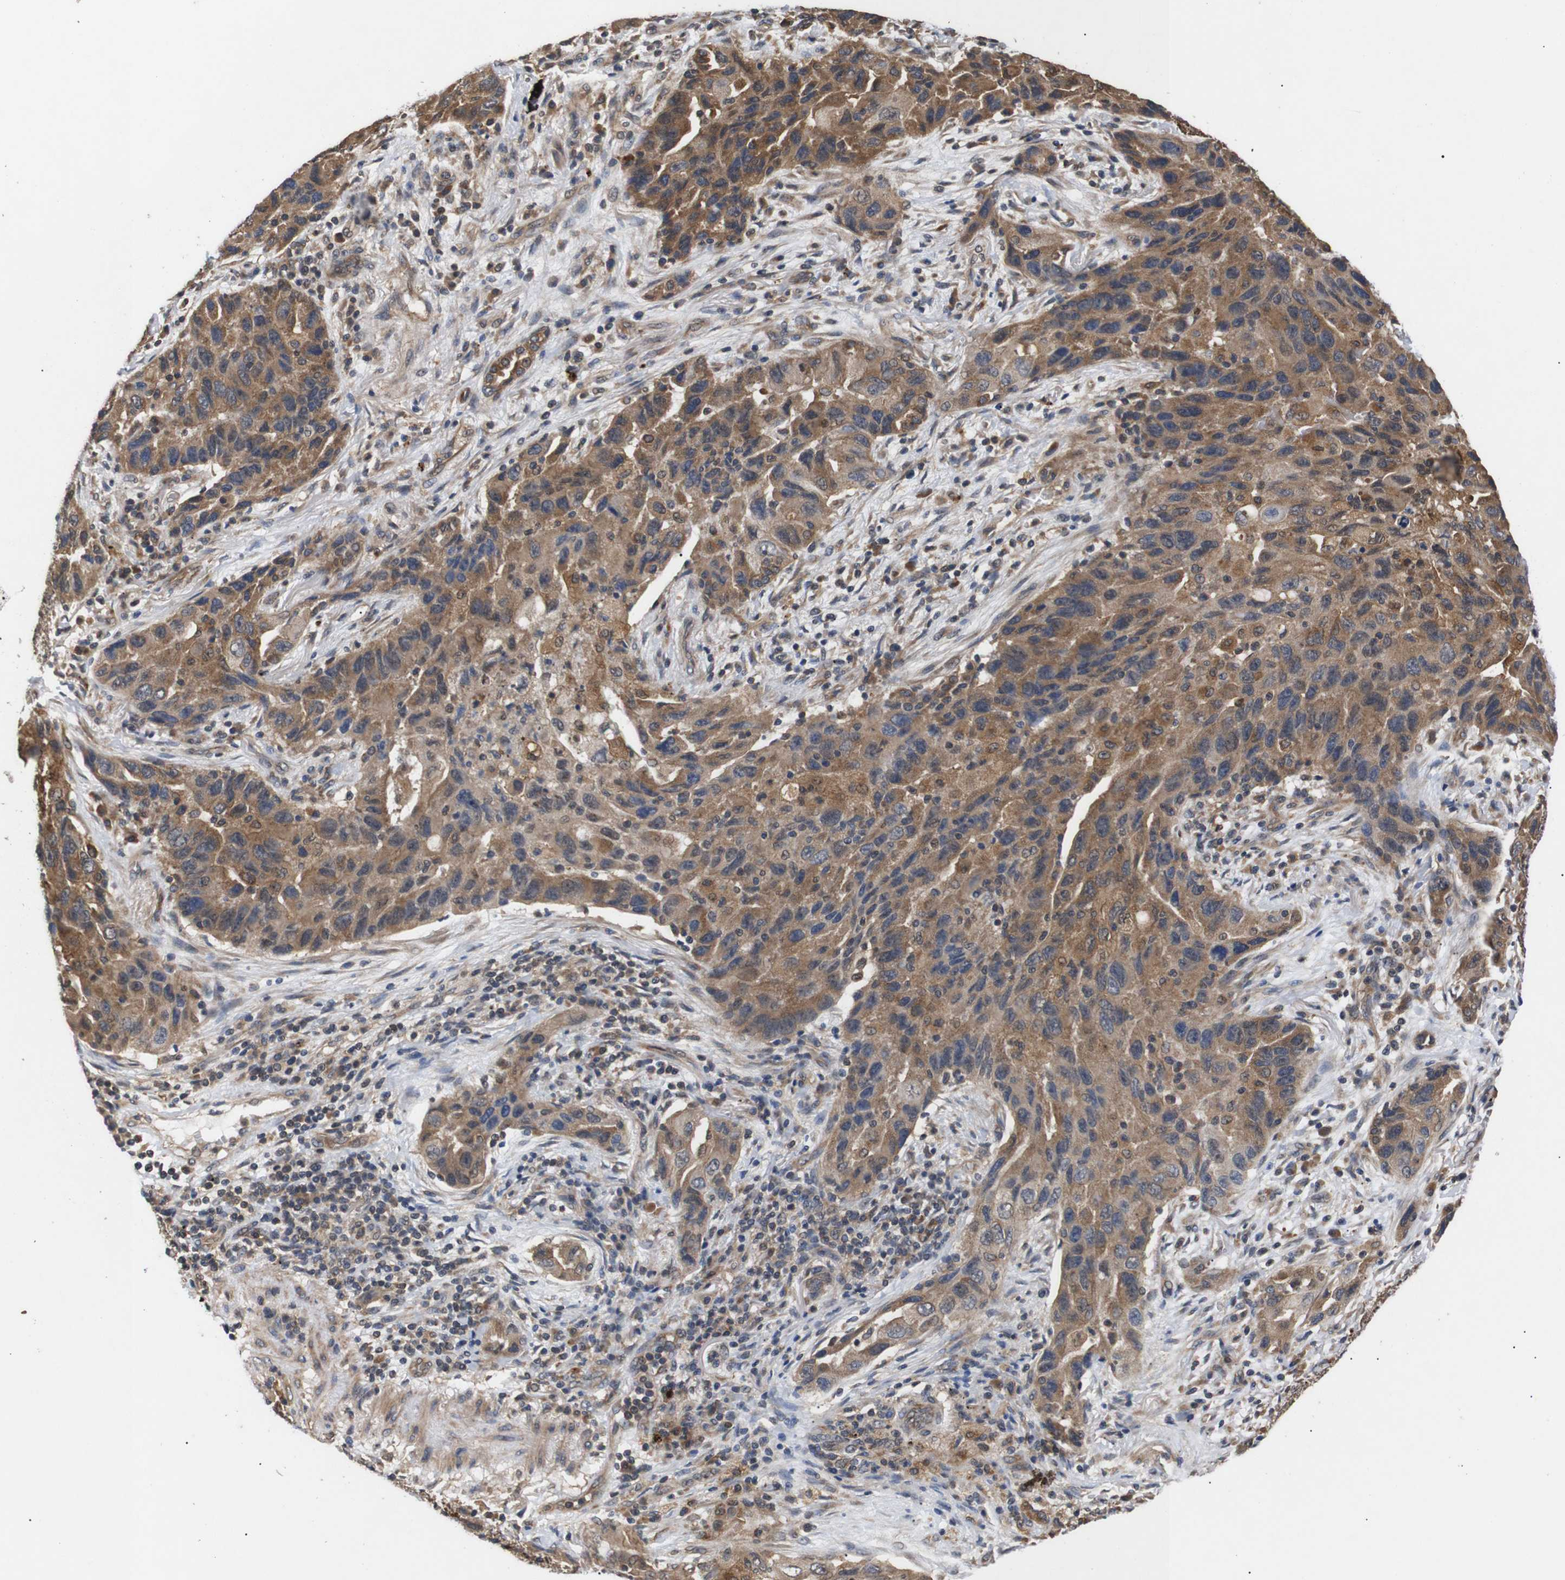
{"staining": {"intensity": "moderate", "quantity": ">75%", "location": "cytoplasmic/membranous"}, "tissue": "lung cancer", "cell_type": "Tumor cells", "image_type": "cancer", "snomed": [{"axis": "morphology", "description": "Adenocarcinoma, NOS"}, {"axis": "topography", "description": "Lung"}], "caption": "Immunohistochemistry (DAB) staining of human adenocarcinoma (lung) displays moderate cytoplasmic/membranous protein staining in approximately >75% of tumor cells.", "gene": "DDR1", "patient": {"sex": "female", "age": 65}}